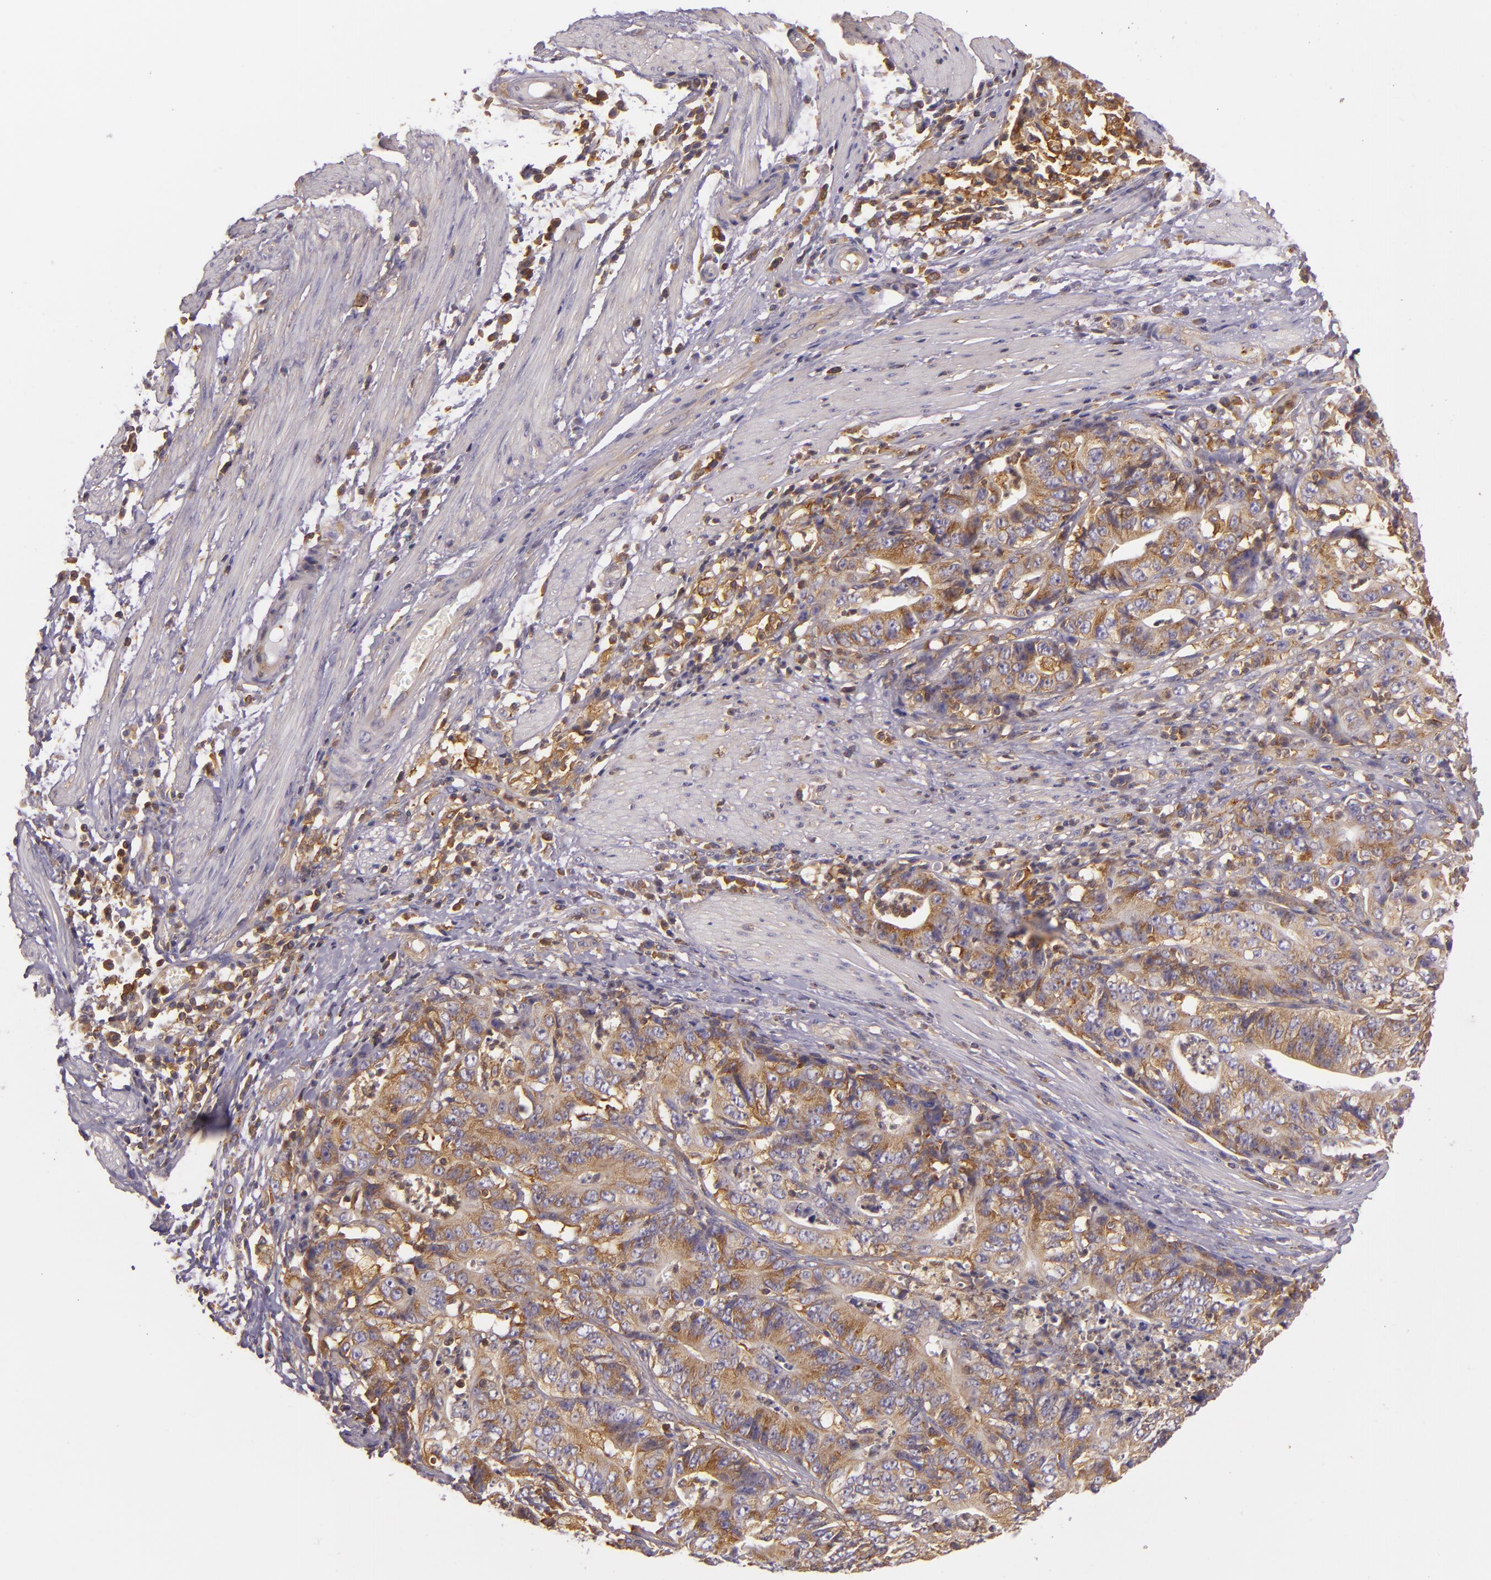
{"staining": {"intensity": "moderate", "quantity": ">75%", "location": "cytoplasmic/membranous"}, "tissue": "stomach cancer", "cell_type": "Tumor cells", "image_type": "cancer", "snomed": [{"axis": "morphology", "description": "Adenocarcinoma, NOS"}, {"axis": "topography", "description": "Stomach, lower"}], "caption": "Adenocarcinoma (stomach) tissue displays moderate cytoplasmic/membranous staining in approximately >75% of tumor cells", "gene": "TLN1", "patient": {"sex": "female", "age": 86}}